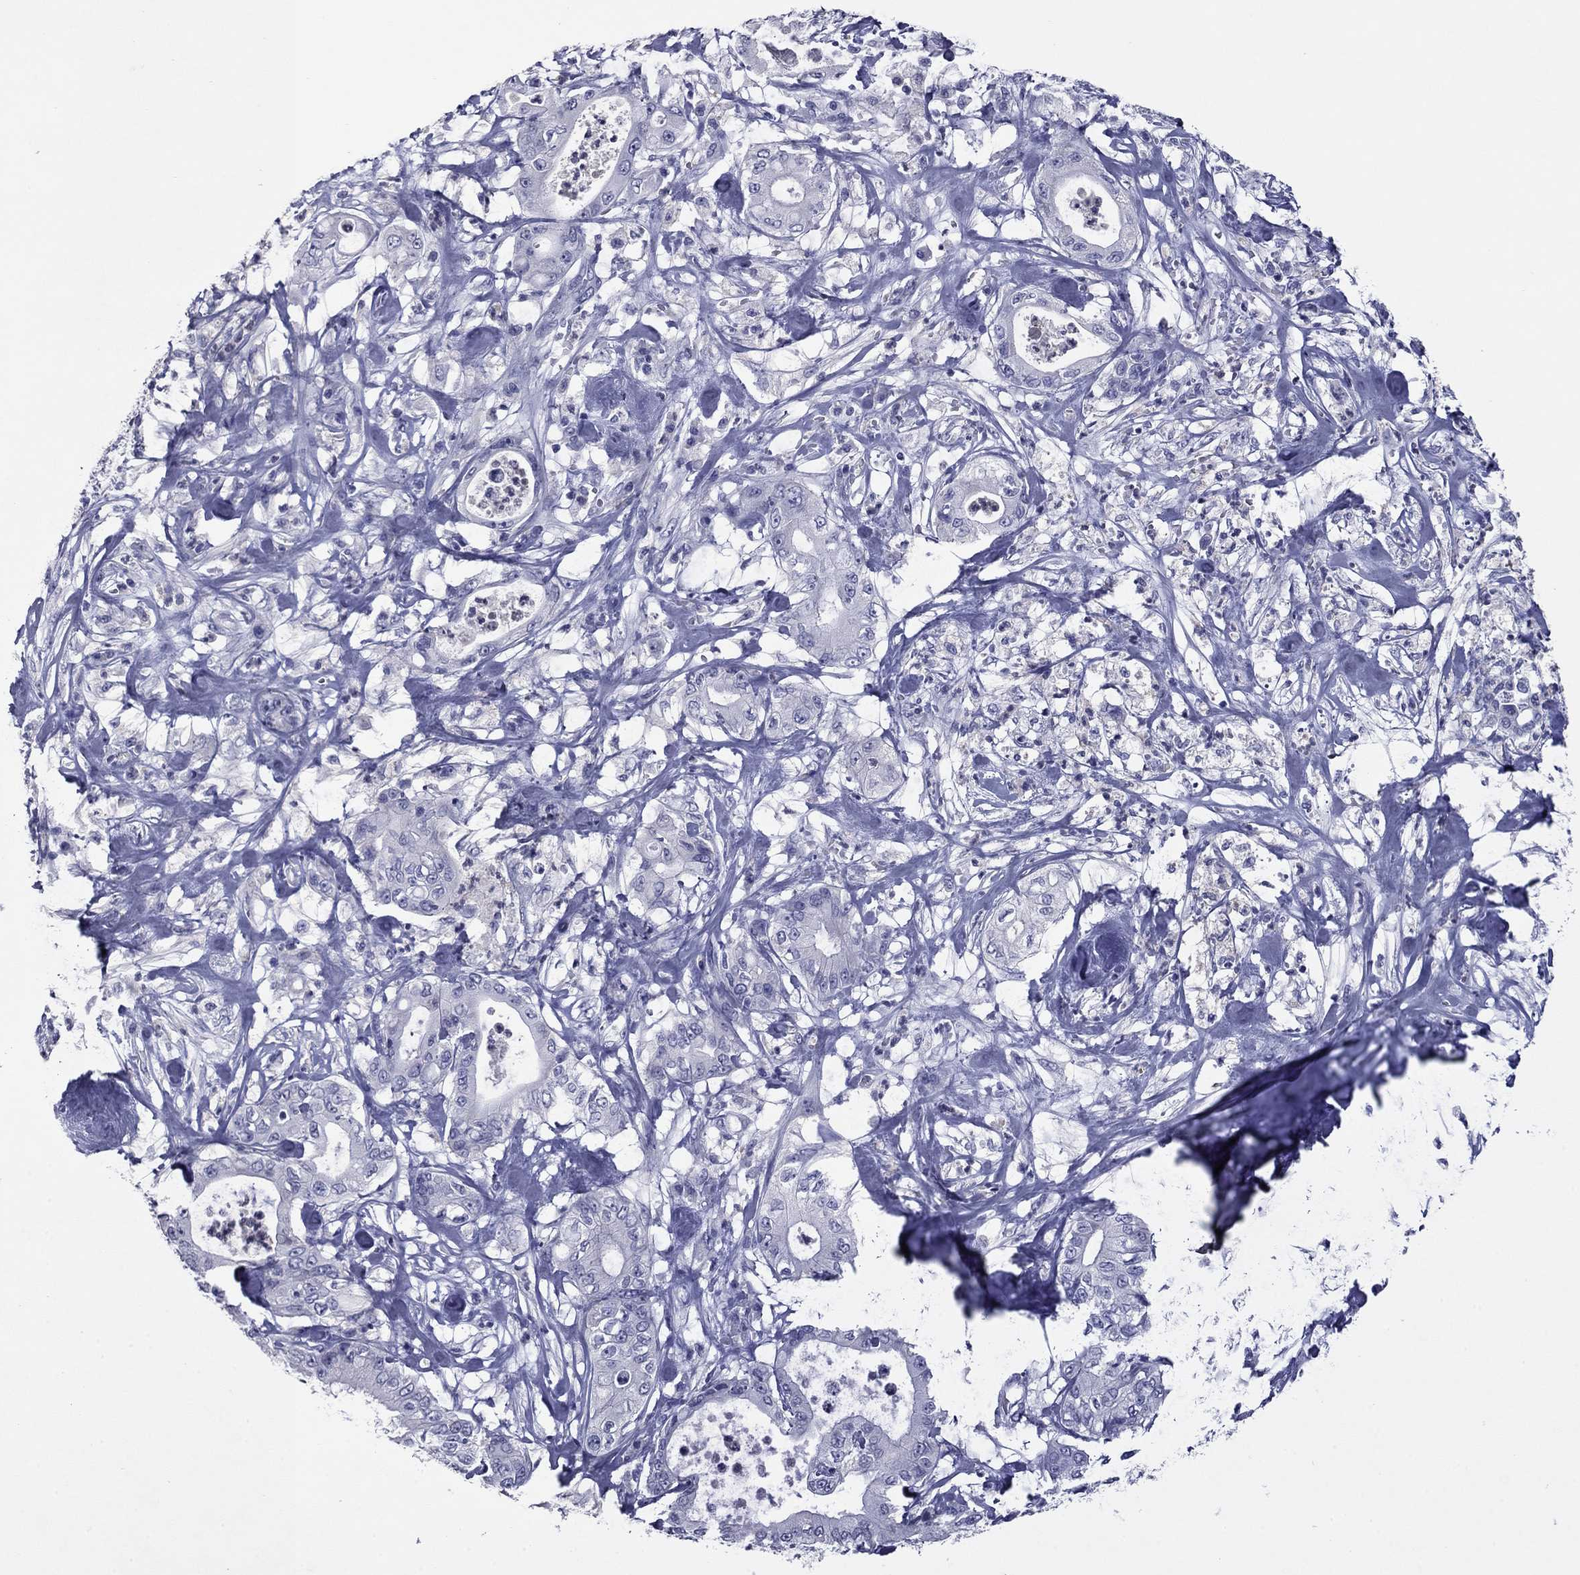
{"staining": {"intensity": "negative", "quantity": "none", "location": "none"}, "tissue": "pancreatic cancer", "cell_type": "Tumor cells", "image_type": "cancer", "snomed": [{"axis": "morphology", "description": "Adenocarcinoma, NOS"}, {"axis": "topography", "description": "Pancreas"}], "caption": "Immunohistochemical staining of human pancreatic cancer displays no significant expression in tumor cells.", "gene": "CFAP119", "patient": {"sex": "male", "age": 71}}